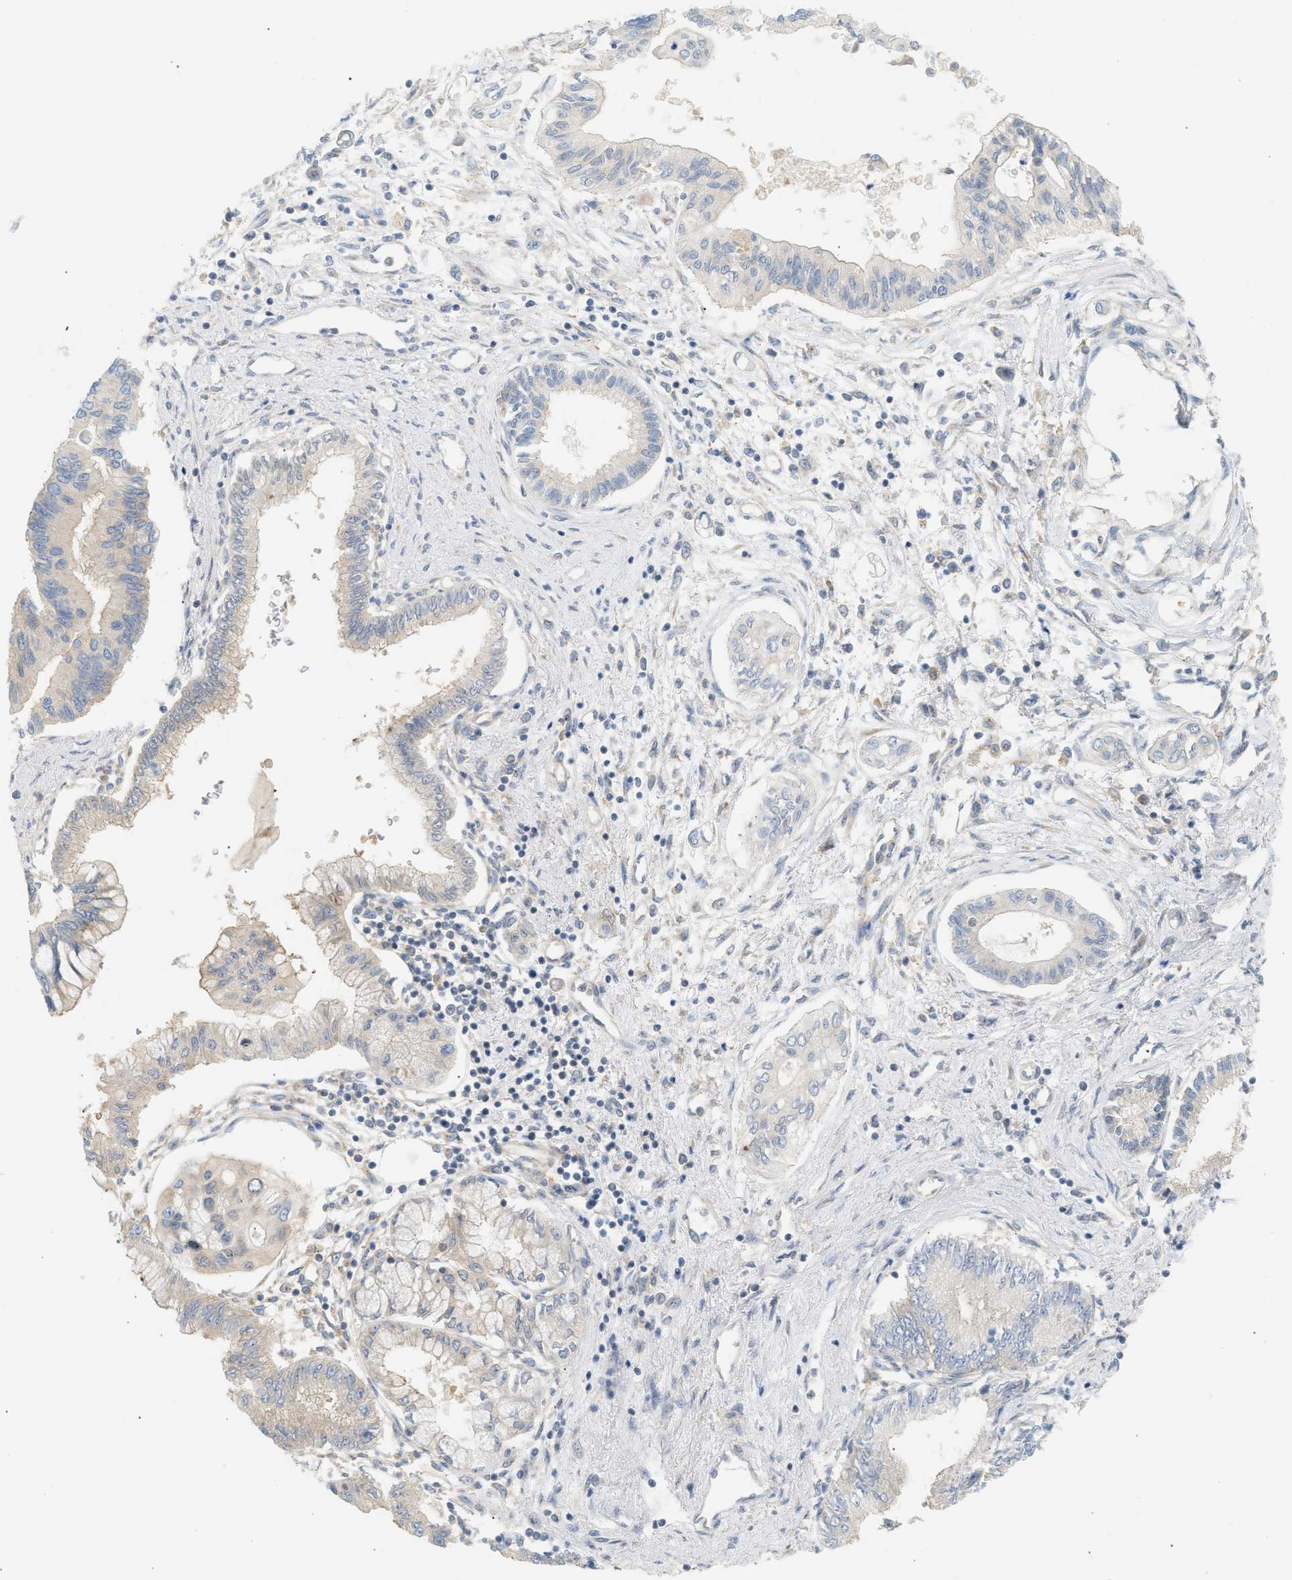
{"staining": {"intensity": "negative", "quantity": "none", "location": "none"}, "tissue": "pancreatic cancer", "cell_type": "Tumor cells", "image_type": "cancer", "snomed": [{"axis": "morphology", "description": "Adenocarcinoma, NOS"}, {"axis": "topography", "description": "Pancreas"}], "caption": "There is no significant positivity in tumor cells of pancreatic cancer (adenocarcinoma).", "gene": "PAFAH1B1", "patient": {"sex": "female", "age": 77}}